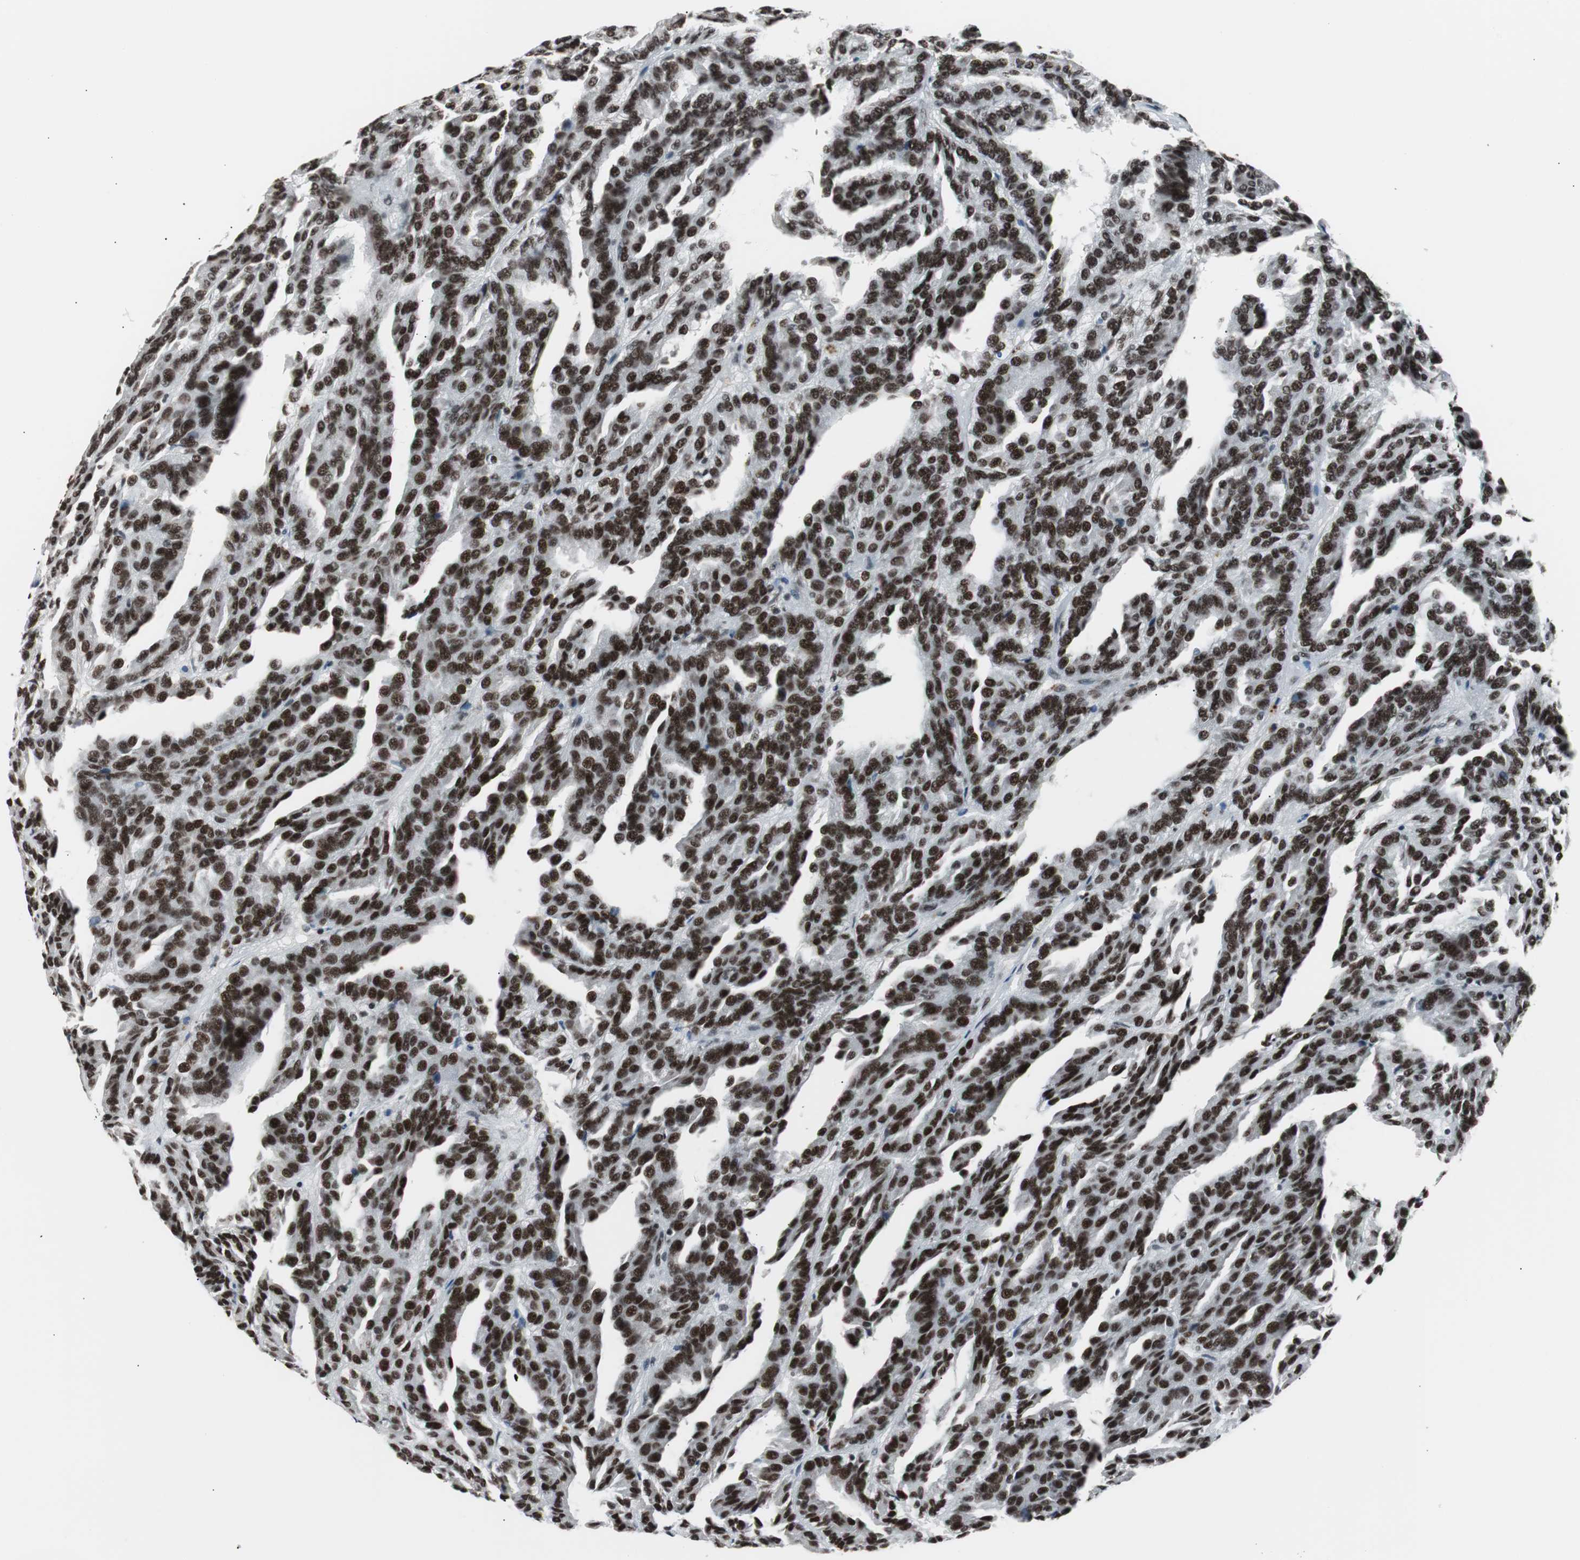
{"staining": {"intensity": "strong", "quantity": ">75%", "location": "nuclear"}, "tissue": "renal cancer", "cell_type": "Tumor cells", "image_type": "cancer", "snomed": [{"axis": "morphology", "description": "Adenocarcinoma, NOS"}, {"axis": "topography", "description": "Kidney"}], "caption": "A photomicrograph of human renal cancer stained for a protein reveals strong nuclear brown staining in tumor cells. (DAB IHC, brown staining for protein, blue staining for nuclei).", "gene": "XRCC1", "patient": {"sex": "male", "age": 46}}